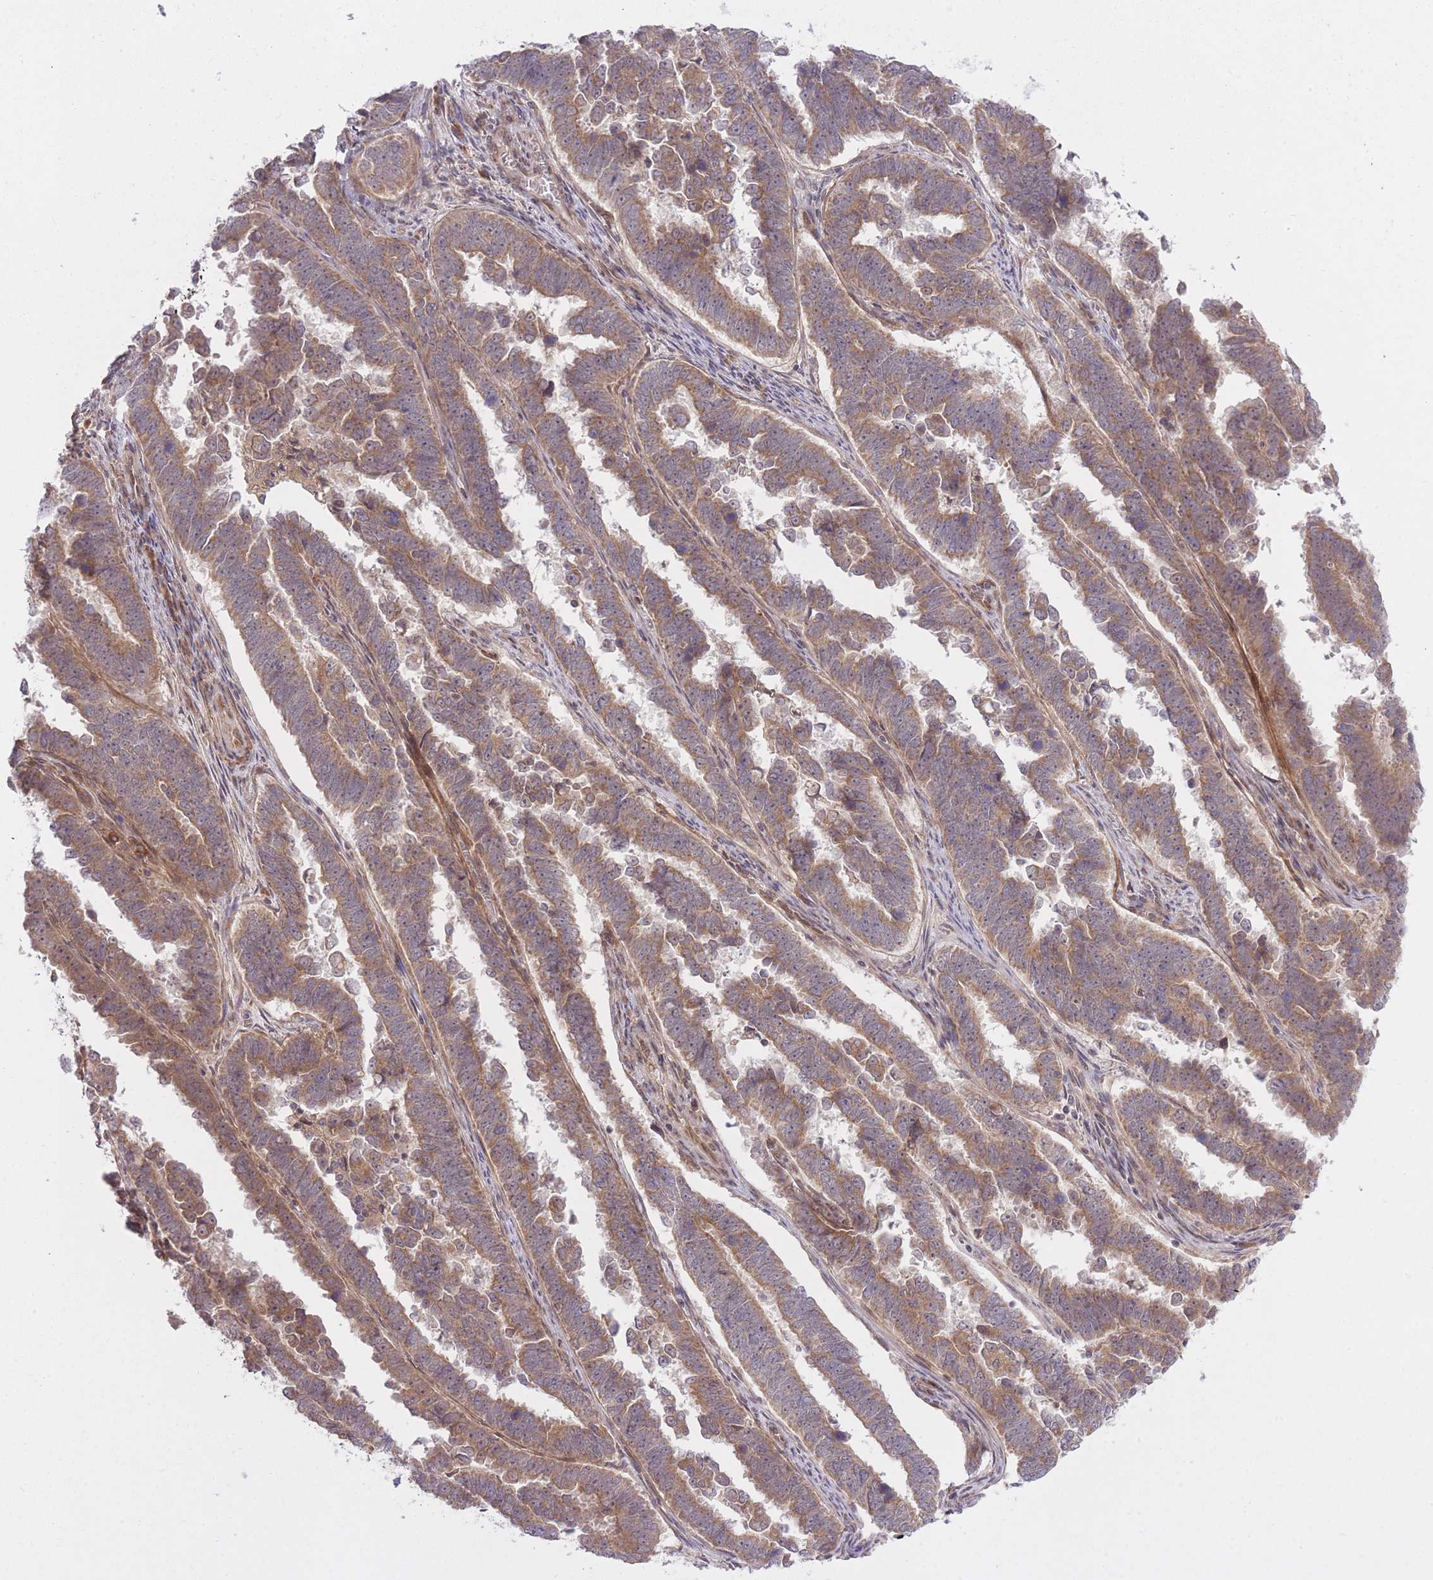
{"staining": {"intensity": "moderate", "quantity": ">75%", "location": "cytoplasmic/membranous"}, "tissue": "endometrial cancer", "cell_type": "Tumor cells", "image_type": "cancer", "snomed": [{"axis": "morphology", "description": "Adenocarcinoma, NOS"}, {"axis": "topography", "description": "Endometrium"}], "caption": "Endometrial adenocarcinoma tissue shows moderate cytoplasmic/membranous expression in about >75% of tumor cells", "gene": "ZNF391", "patient": {"sex": "female", "age": 75}}